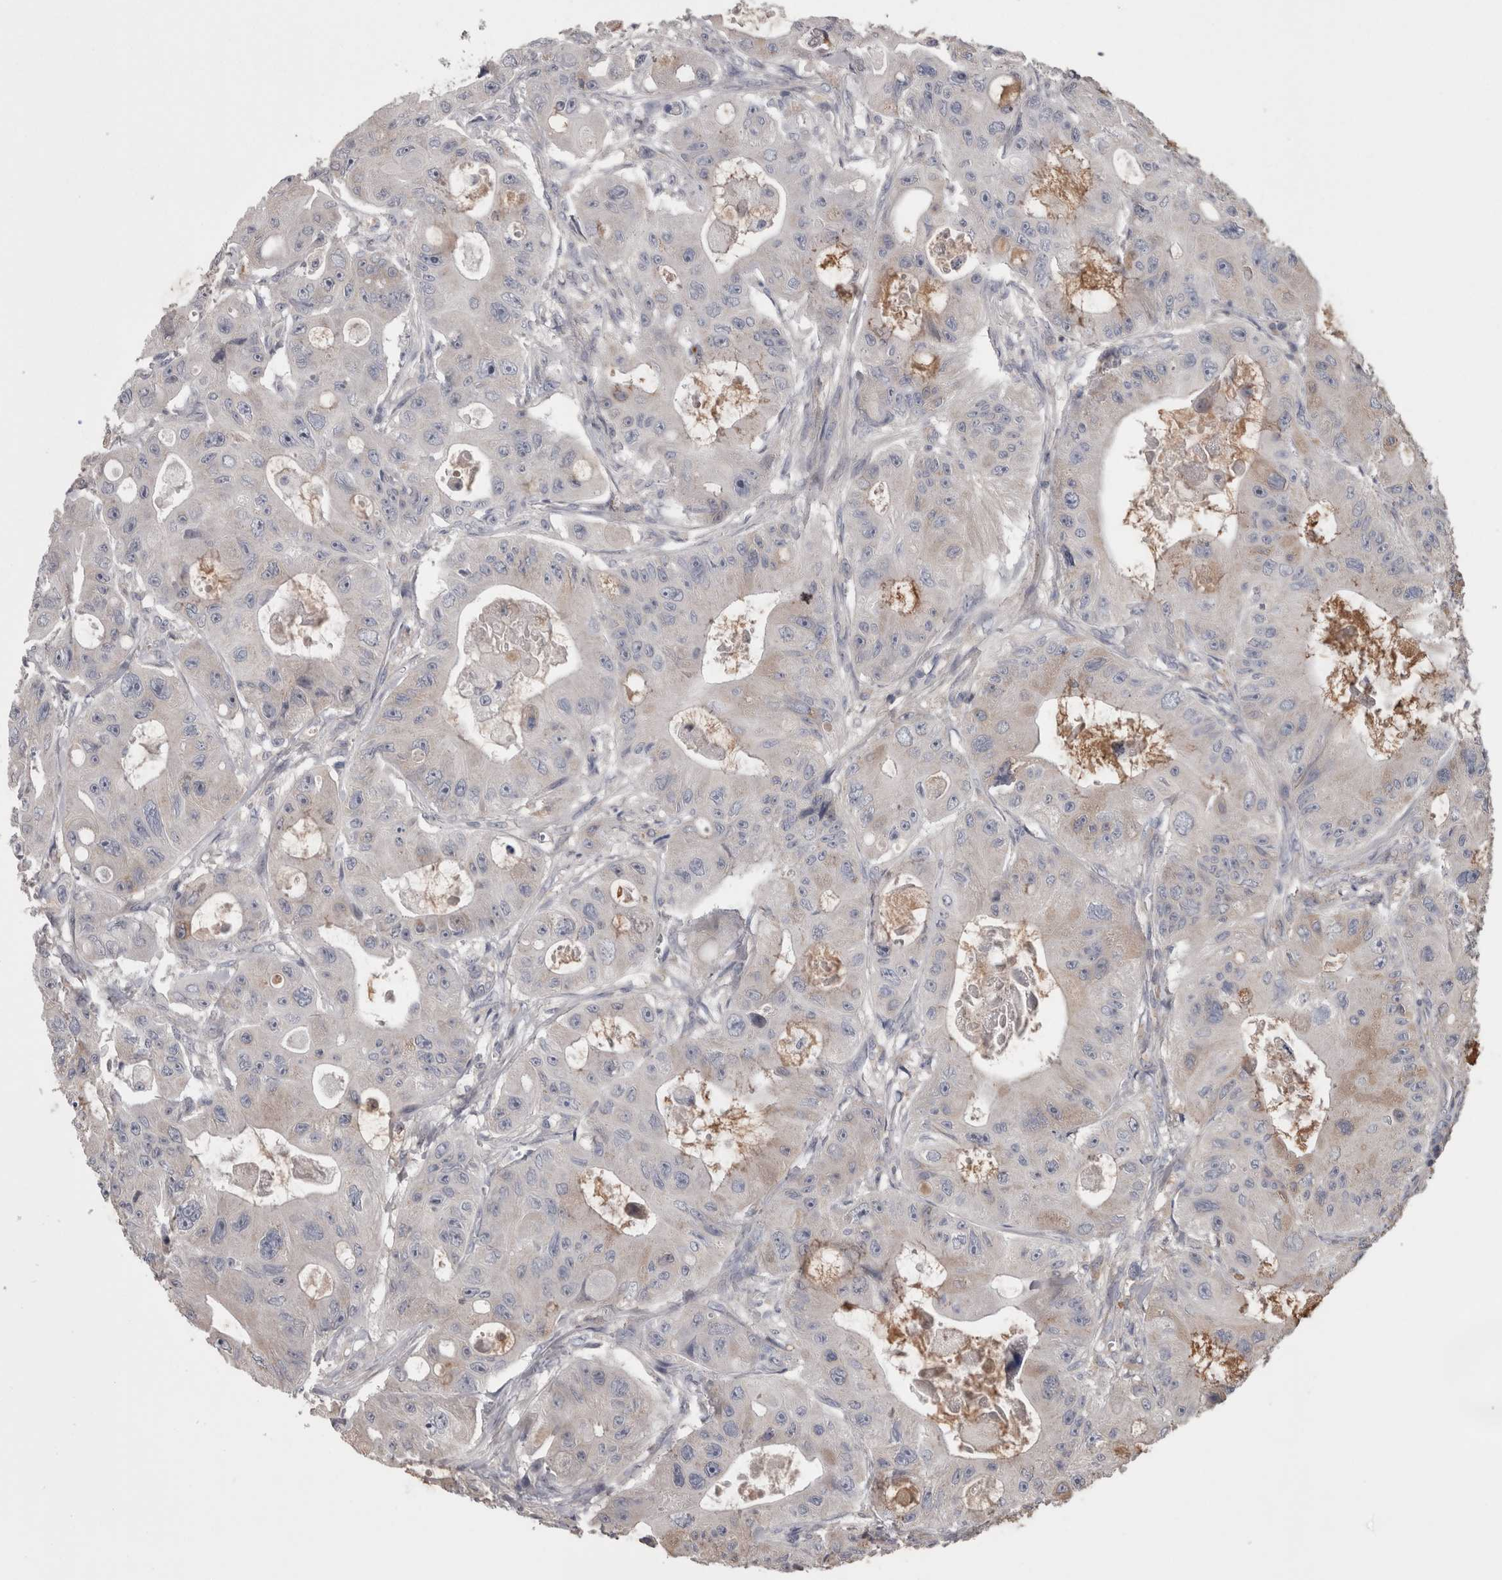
{"staining": {"intensity": "negative", "quantity": "none", "location": "none"}, "tissue": "colorectal cancer", "cell_type": "Tumor cells", "image_type": "cancer", "snomed": [{"axis": "morphology", "description": "Adenocarcinoma, NOS"}, {"axis": "topography", "description": "Colon"}], "caption": "This is an immunohistochemistry (IHC) image of colorectal adenocarcinoma. There is no expression in tumor cells.", "gene": "STC1", "patient": {"sex": "female", "age": 46}}